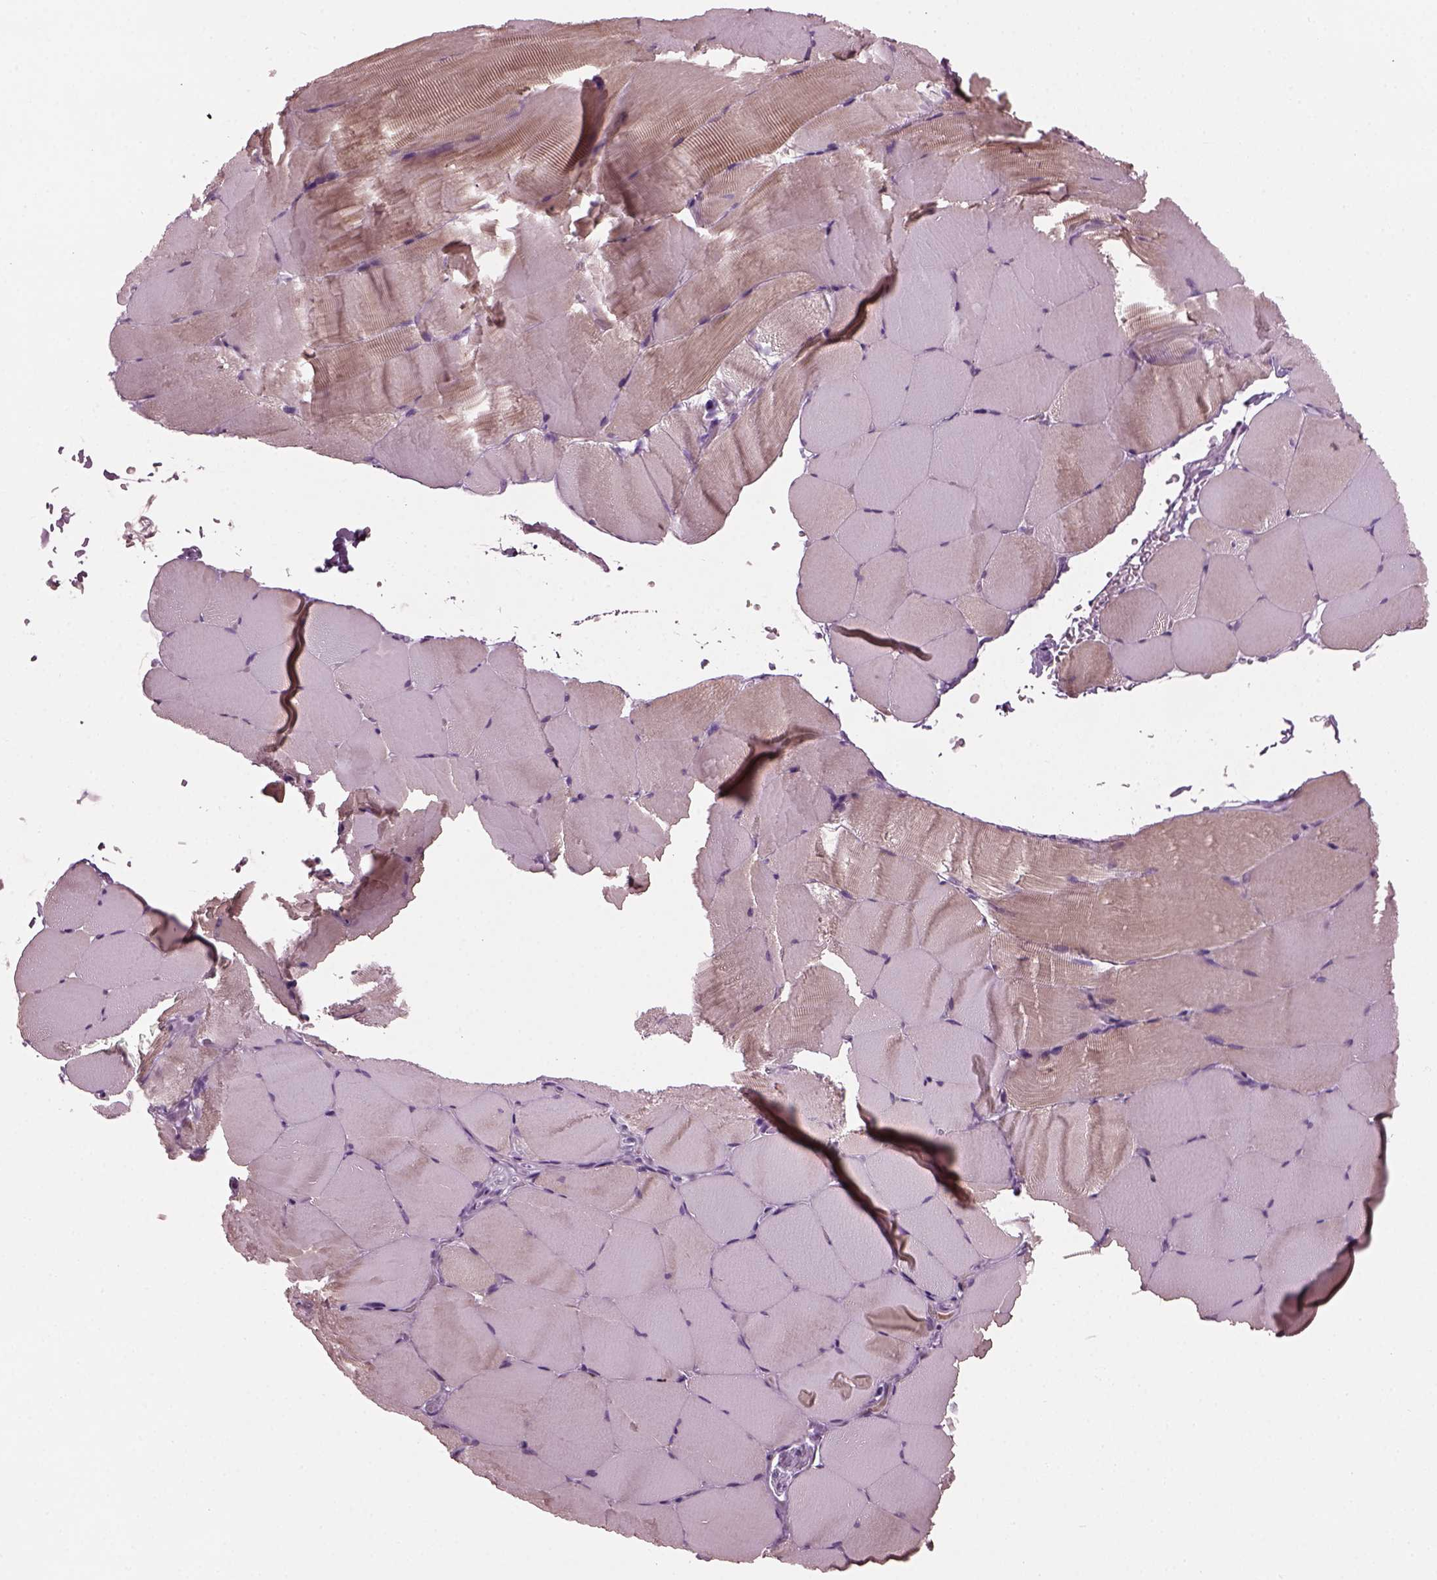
{"staining": {"intensity": "weak", "quantity": "<25%", "location": "cytoplasmic/membranous"}, "tissue": "skeletal muscle", "cell_type": "Myocytes", "image_type": "normal", "snomed": [{"axis": "morphology", "description": "Normal tissue, NOS"}, {"axis": "topography", "description": "Skeletal muscle"}], "caption": "This image is of normal skeletal muscle stained with IHC to label a protein in brown with the nuclei are counter-stained blue. There is no expression in myocytes.", "gene": "DPYSL5", "patient": {"sex": "female", "age": 37}}